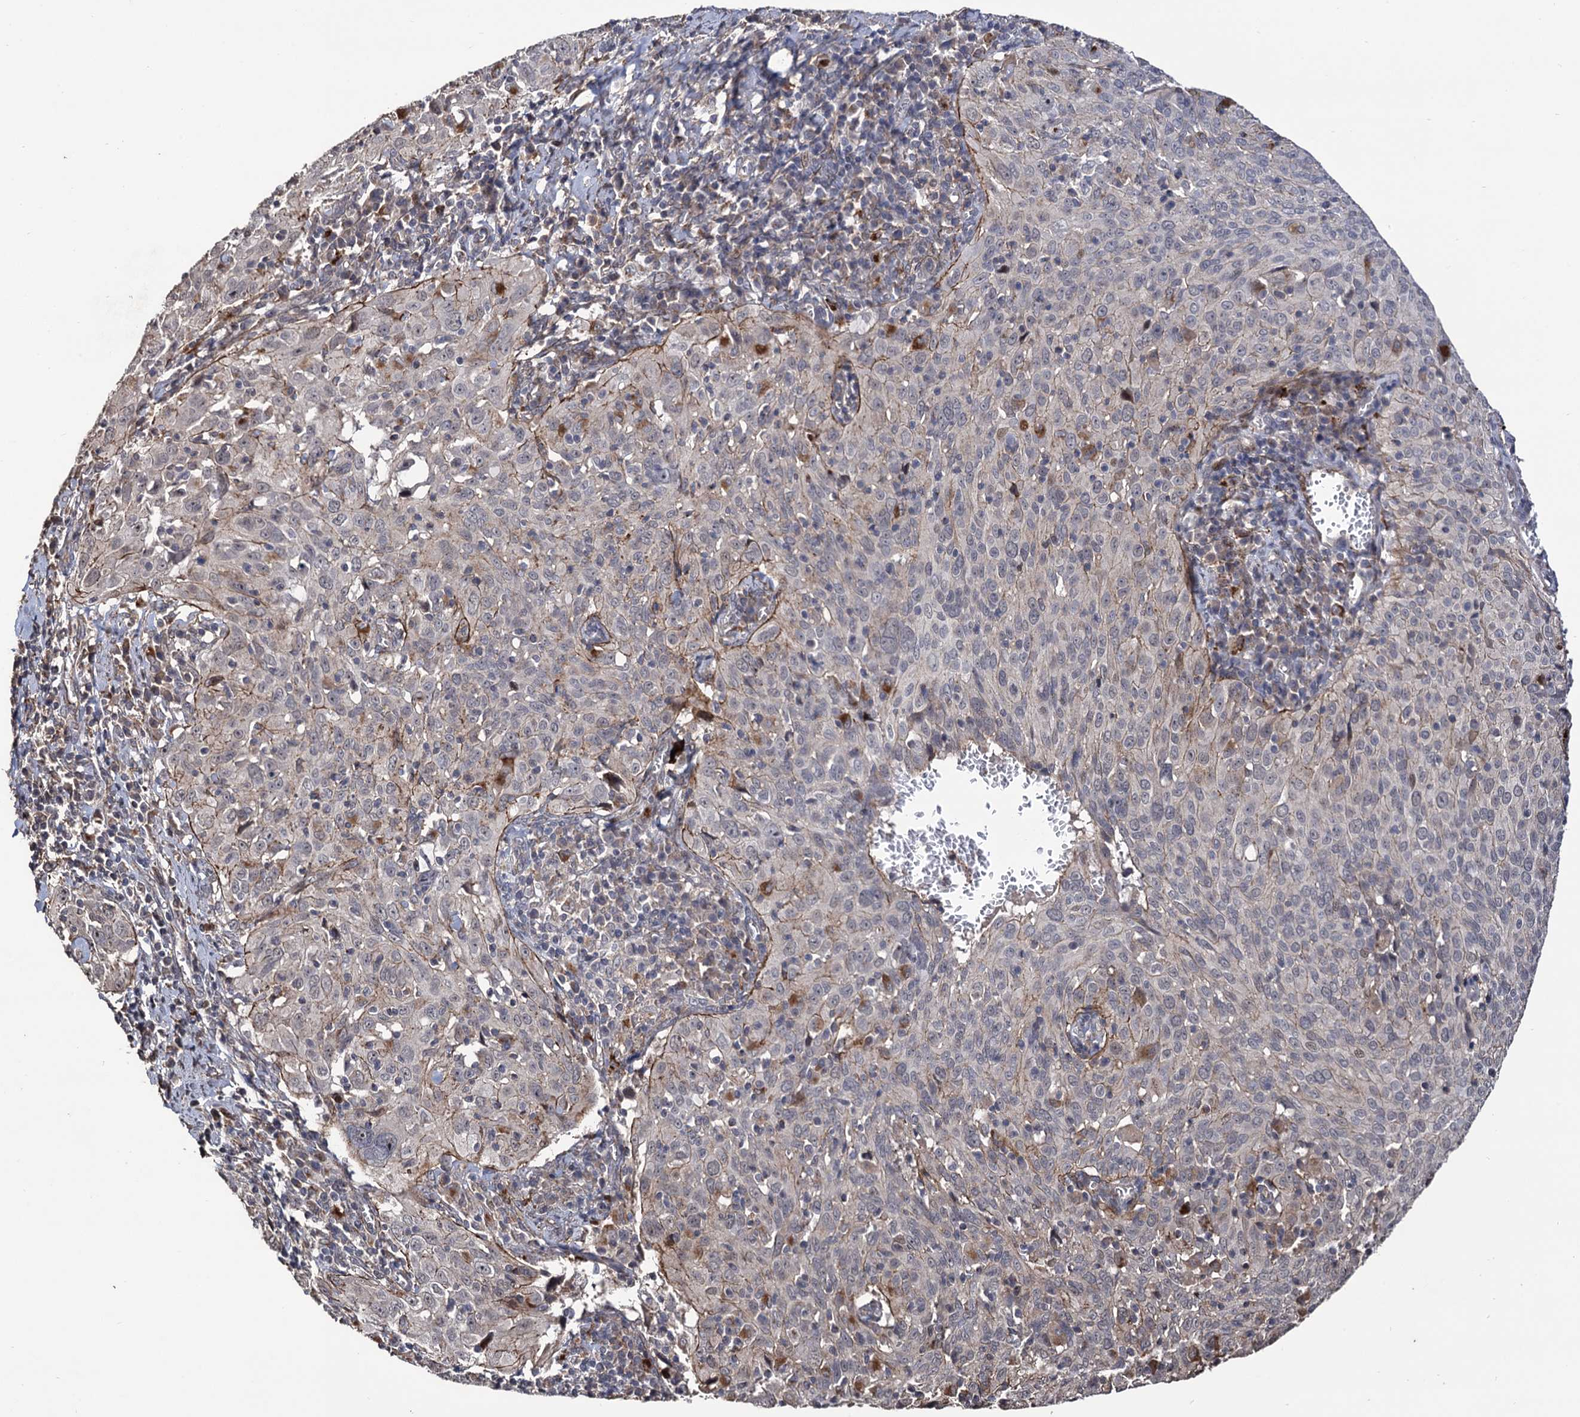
{"staining": {"intensity": "negative", "quantity": "none", "location": "none"}, "tissue": "cervical cancer", "cell_type": "Tumor cells", "image_type": "cancer", "snomed": [{"axis": "morphology", "description": "Squamous cell carcinoma, NOS"}, {"axis": "topography", "description": "Cervix"}], "caption": "High power microscopy histopathology image of an IHC histopathology image of squamous cell carcinoma (cervical), revealing no significant positivity in tumor cells.", "gene": "MICAL2", "patient": {"sex": "female", "age": 31}}